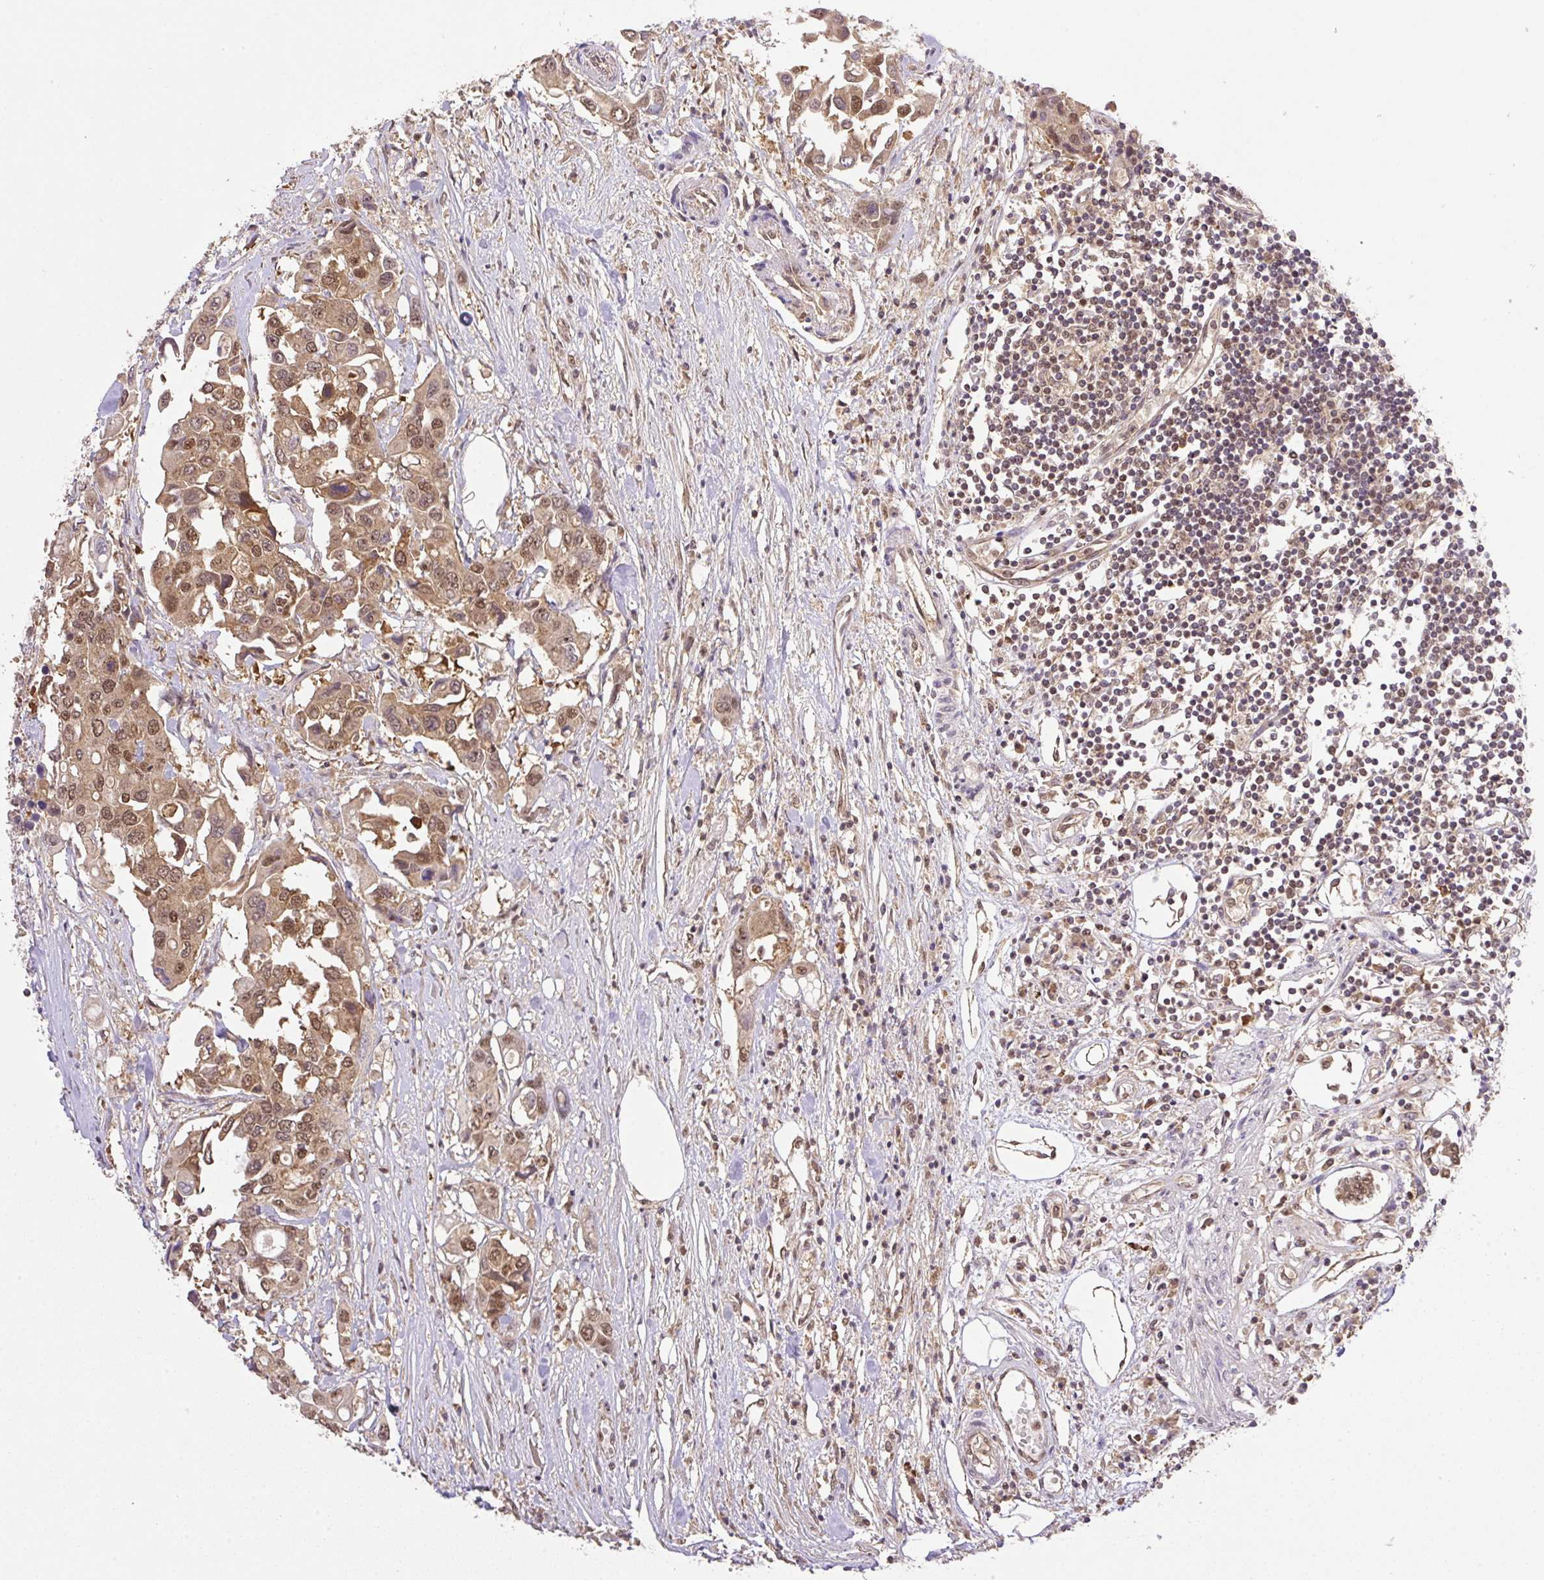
{"staining": {"intensity": "moderate", "quantity": ">75%", "location": "cytoplasmic/membranous,nuclear"}, "tissue": "colorectal cancer", "cell_type": "Tumor cells", "image_type": "cancer", "snomed": [{"axis": "morphology", "description": "Adenocarcinoma, NOS"}, {"axis": "topography", "description": "Colon"}], "caption": "Tumor cells reveal moderate cytoplasmic/membranous and nuclear expression in approximately >75% of cells in colorectal cancer.", "gene": "VPS25", "patient": {"sex": "male", "age": 77}}